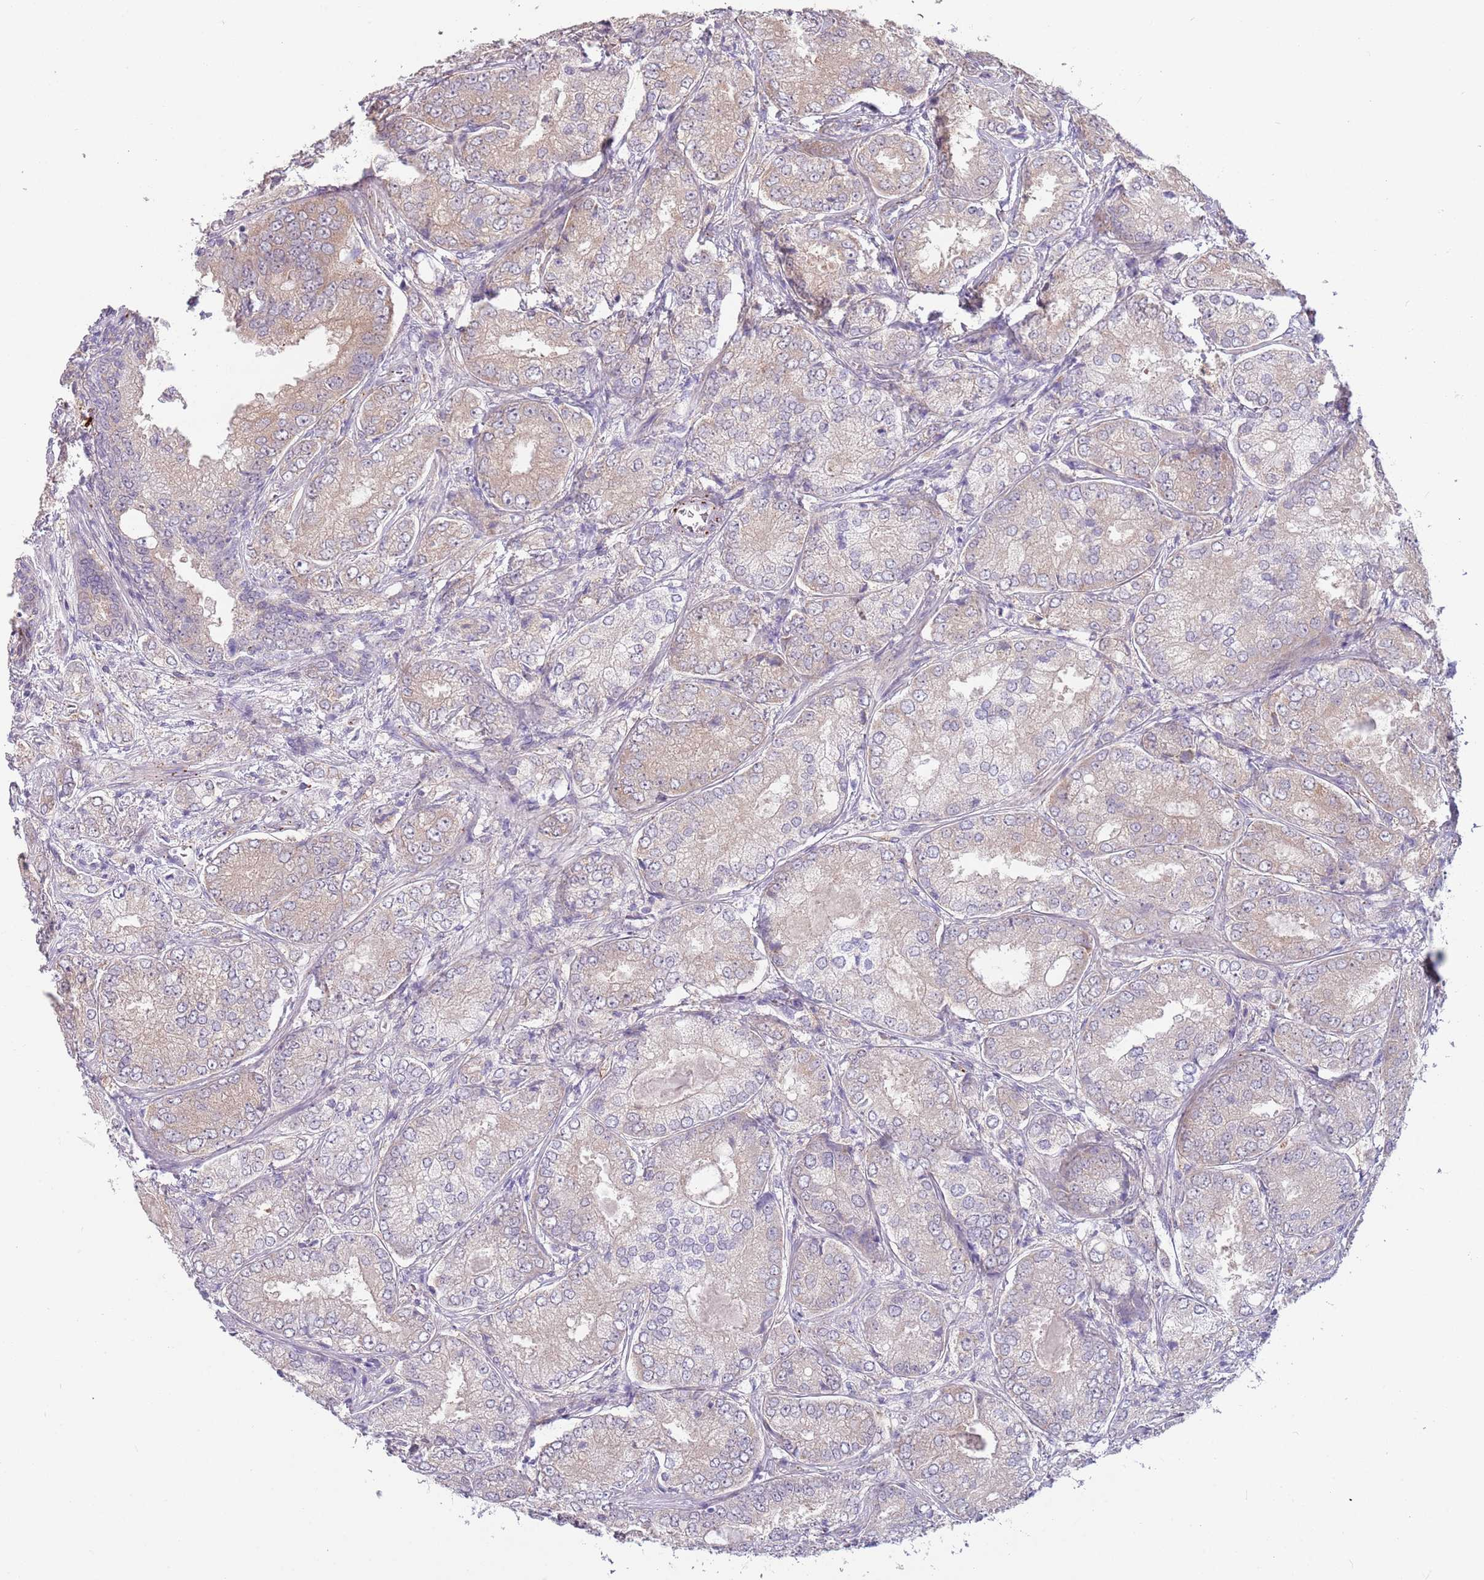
{"staining": {"intensity": "moderate", "quantity": "<25%", "location": "cytoplasmic/membranous"}, "tissue": "prostate cancer", "cell_type": "Tumor cells", "image_type": "cancer", "snomed": [{"axis": "morphology", "description": "Adenocarcinoma, High grade"}, {"axis": "topography", "description": "Prostate"}], "caption": "About <25% of tumor cells in human high-grade adenocarcinoma (prostate) demonstrate moderate cytoplasmic/membranous protein staining as visualized by brown immunohistochemical staining.", "gene": "LDHD", "patient": {"sex": "male", "age": 63}}